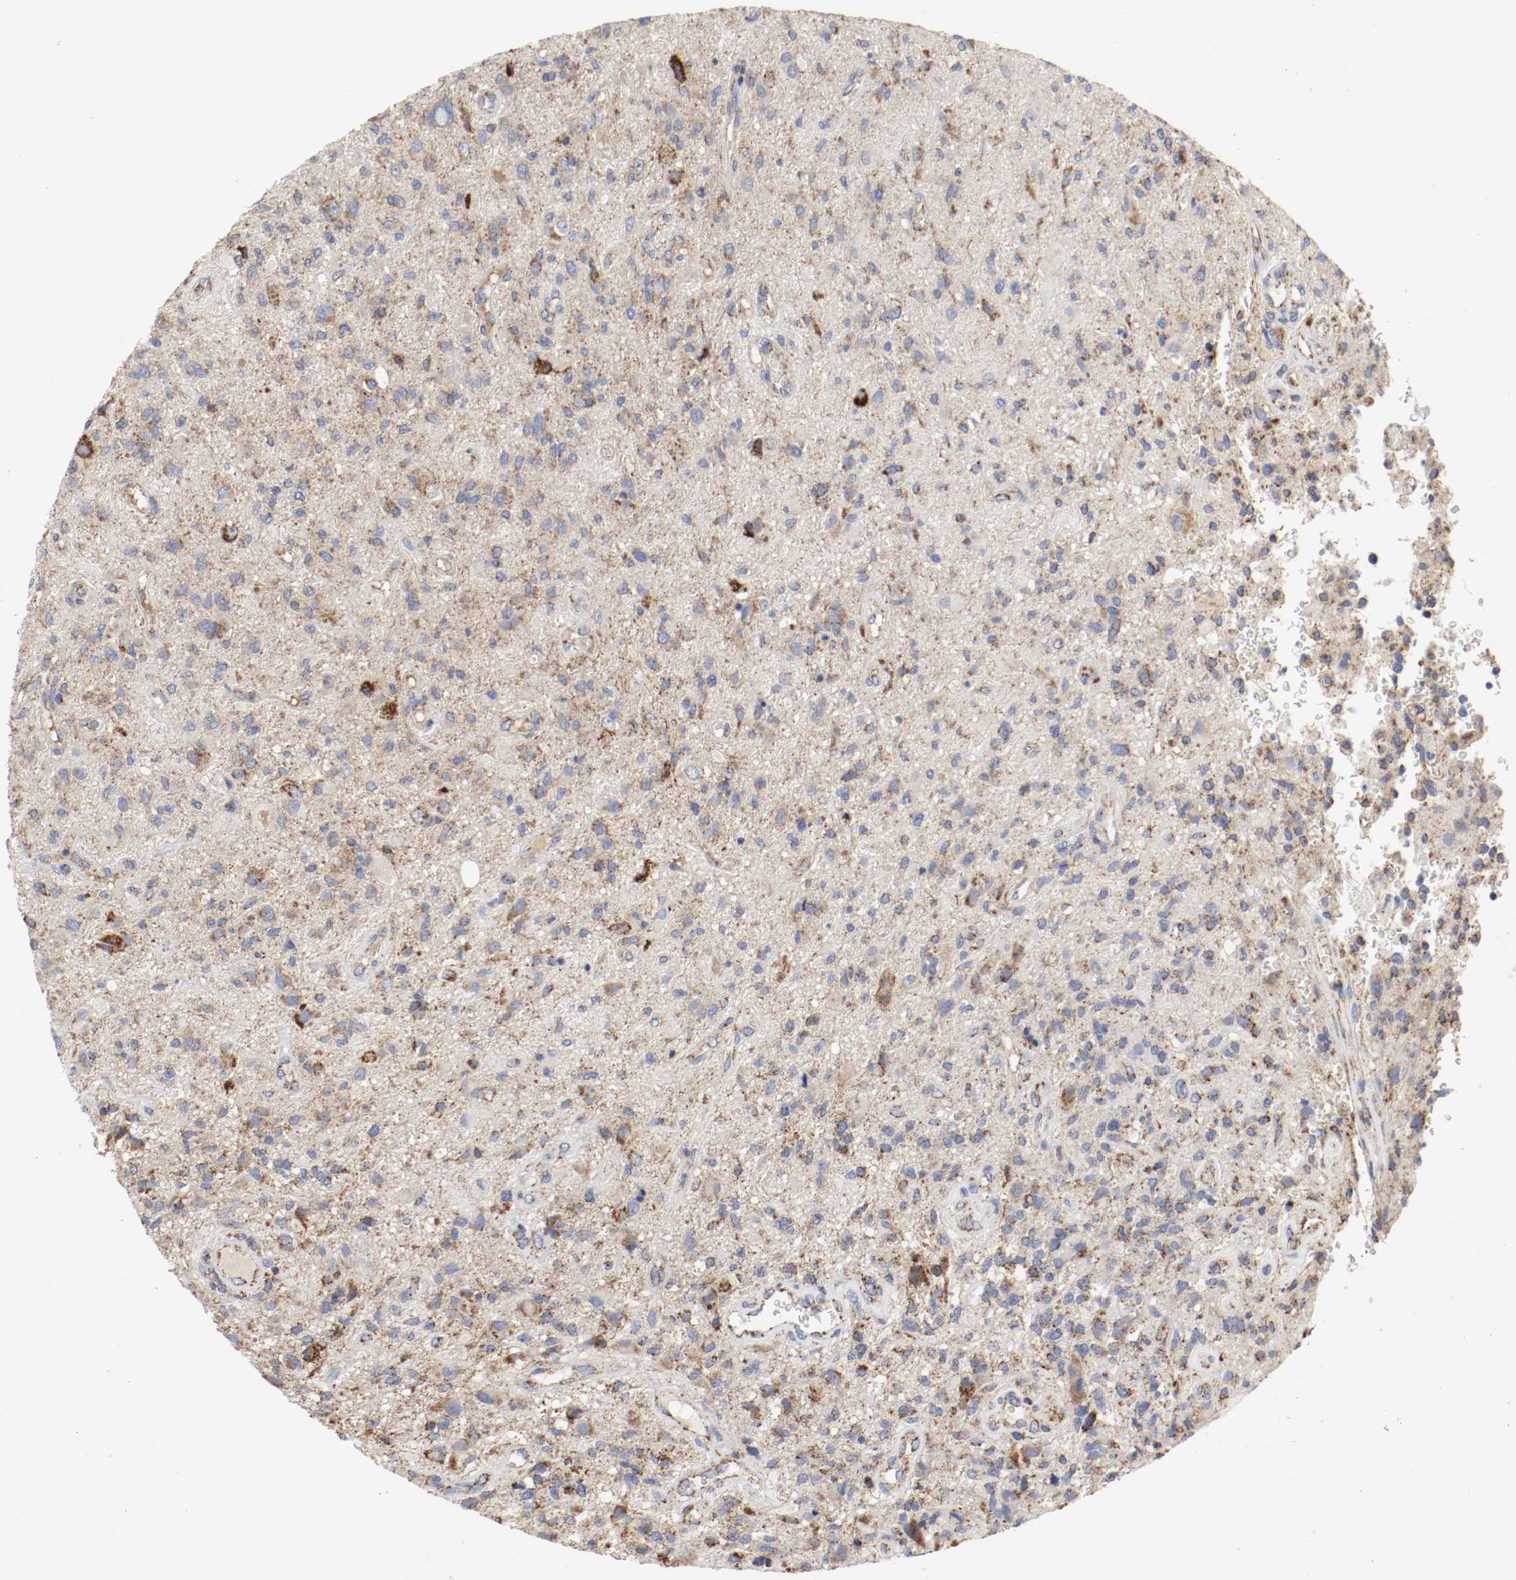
{"staining": {"intensity": "moderate", "quantity": "25%-75%", "location": "cytoplasmic/membranous"}, "tissue": "glioma", "cell_type": "Tumor cells", "image_type": "cancer", "snomed": [{"axis": "morphology", "description": "Normal tissue, NOS"}, {"axis": "morphology", "description": "Glioma, malignant, High grade"}, {"axis": "topography", "description": "Cerebral cortex"}], "caption": "A brown stain labels moderate cytoplasmic/membranous staining of a protein in glioma tumor cells. (brown staining indicates protein expression, while blue staining denotes nuclei).", "gene": "AFG3L2", "patient": {"sex": "male", "age": 75}}